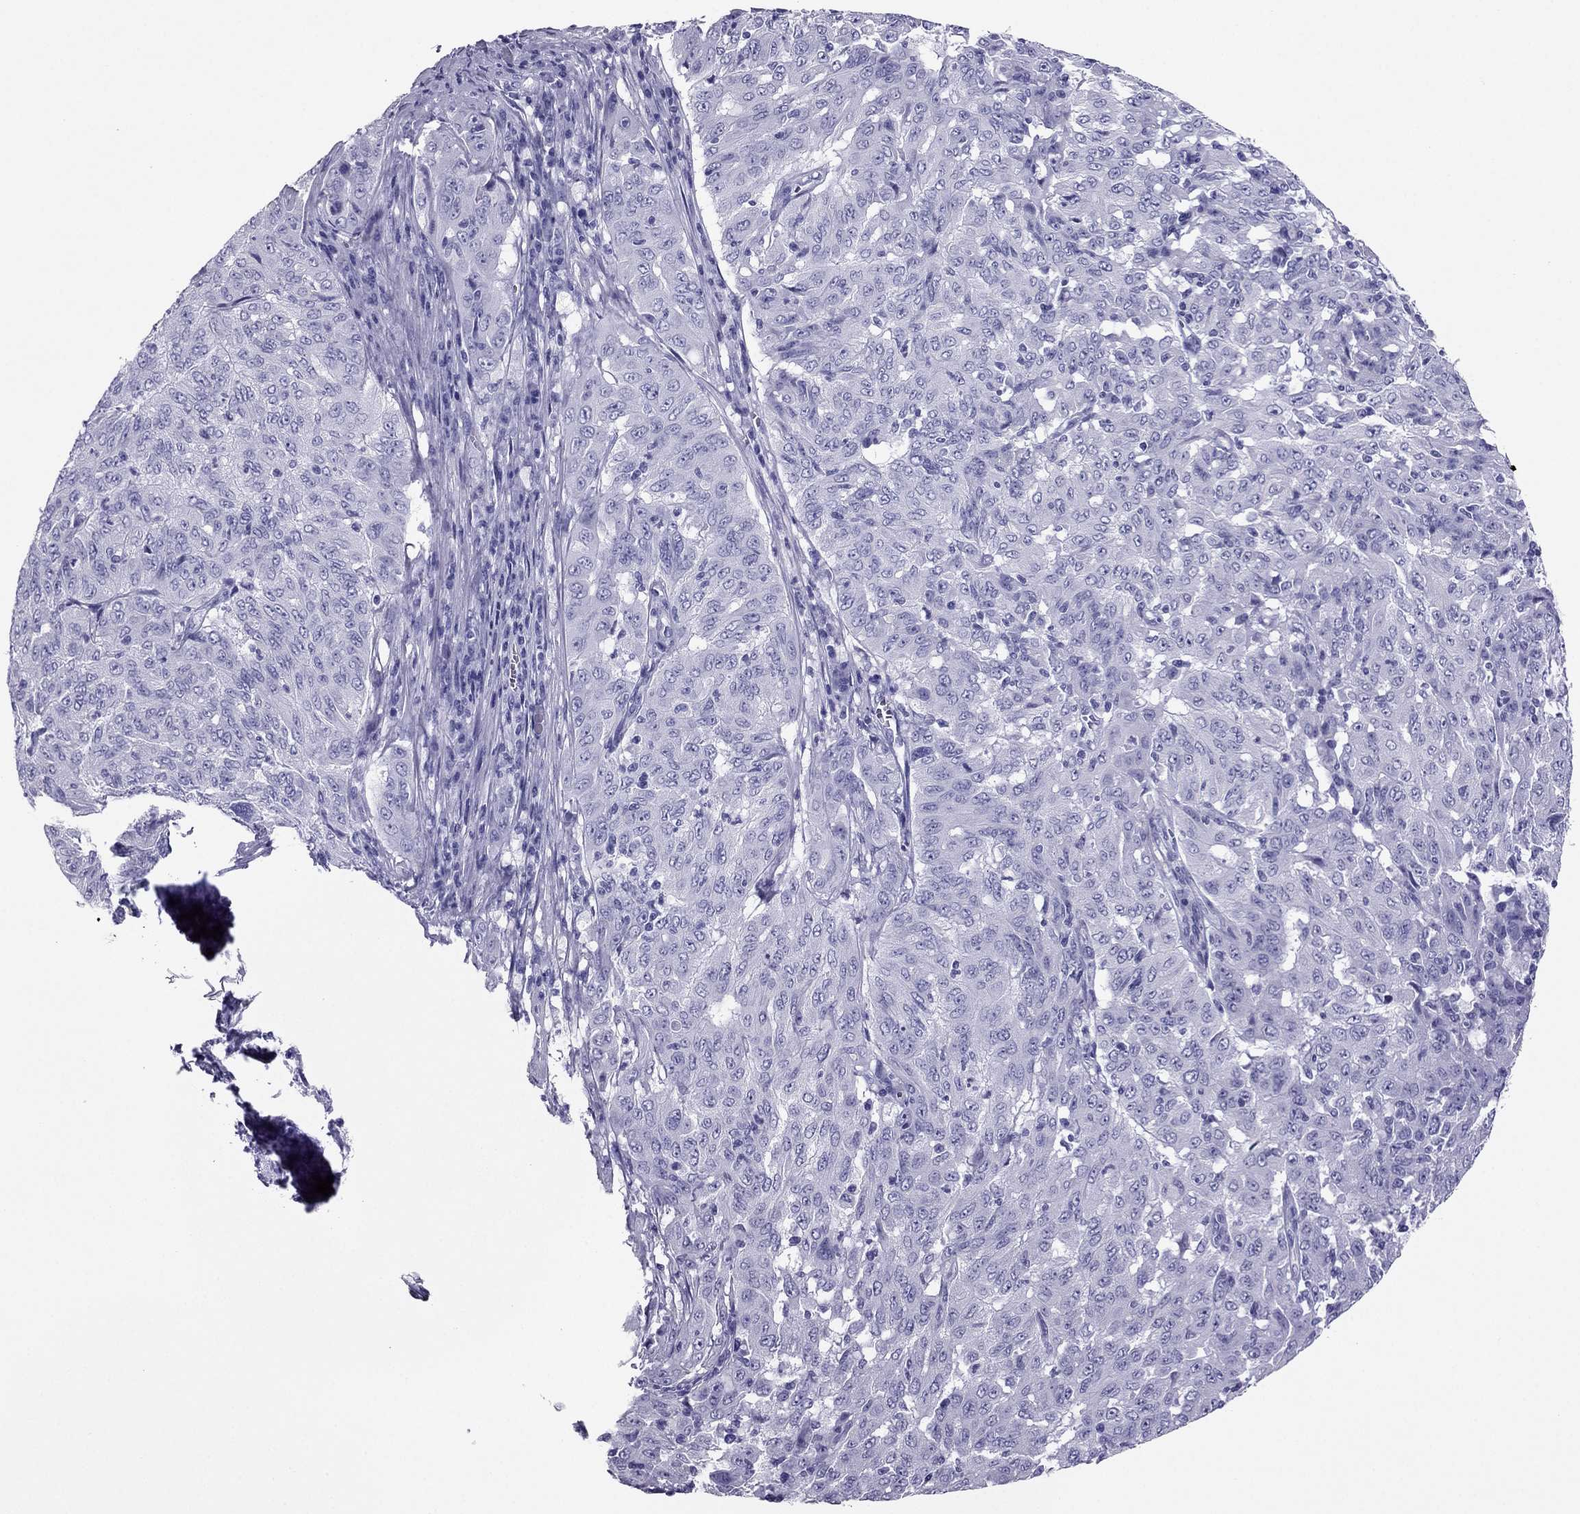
{"staining": {"intensity": "negative", "quantity": "none", "location": "none"}, "tissue": "pancreatic cancer", "cell_type": "Tumor cells", "image_type": "cancer", "snomed": [{"axis": "morphology", "description": "Adenocarcinoma, NOS"}, {"axis": "topography", "description": "Pancreas"}], "caption": "A histopathology image of pancreatic cancer stained for a protein displays no brown staining in tumor cells.", "gene": "PDE6A", "patient": {"sex": "male", "age": 63}}